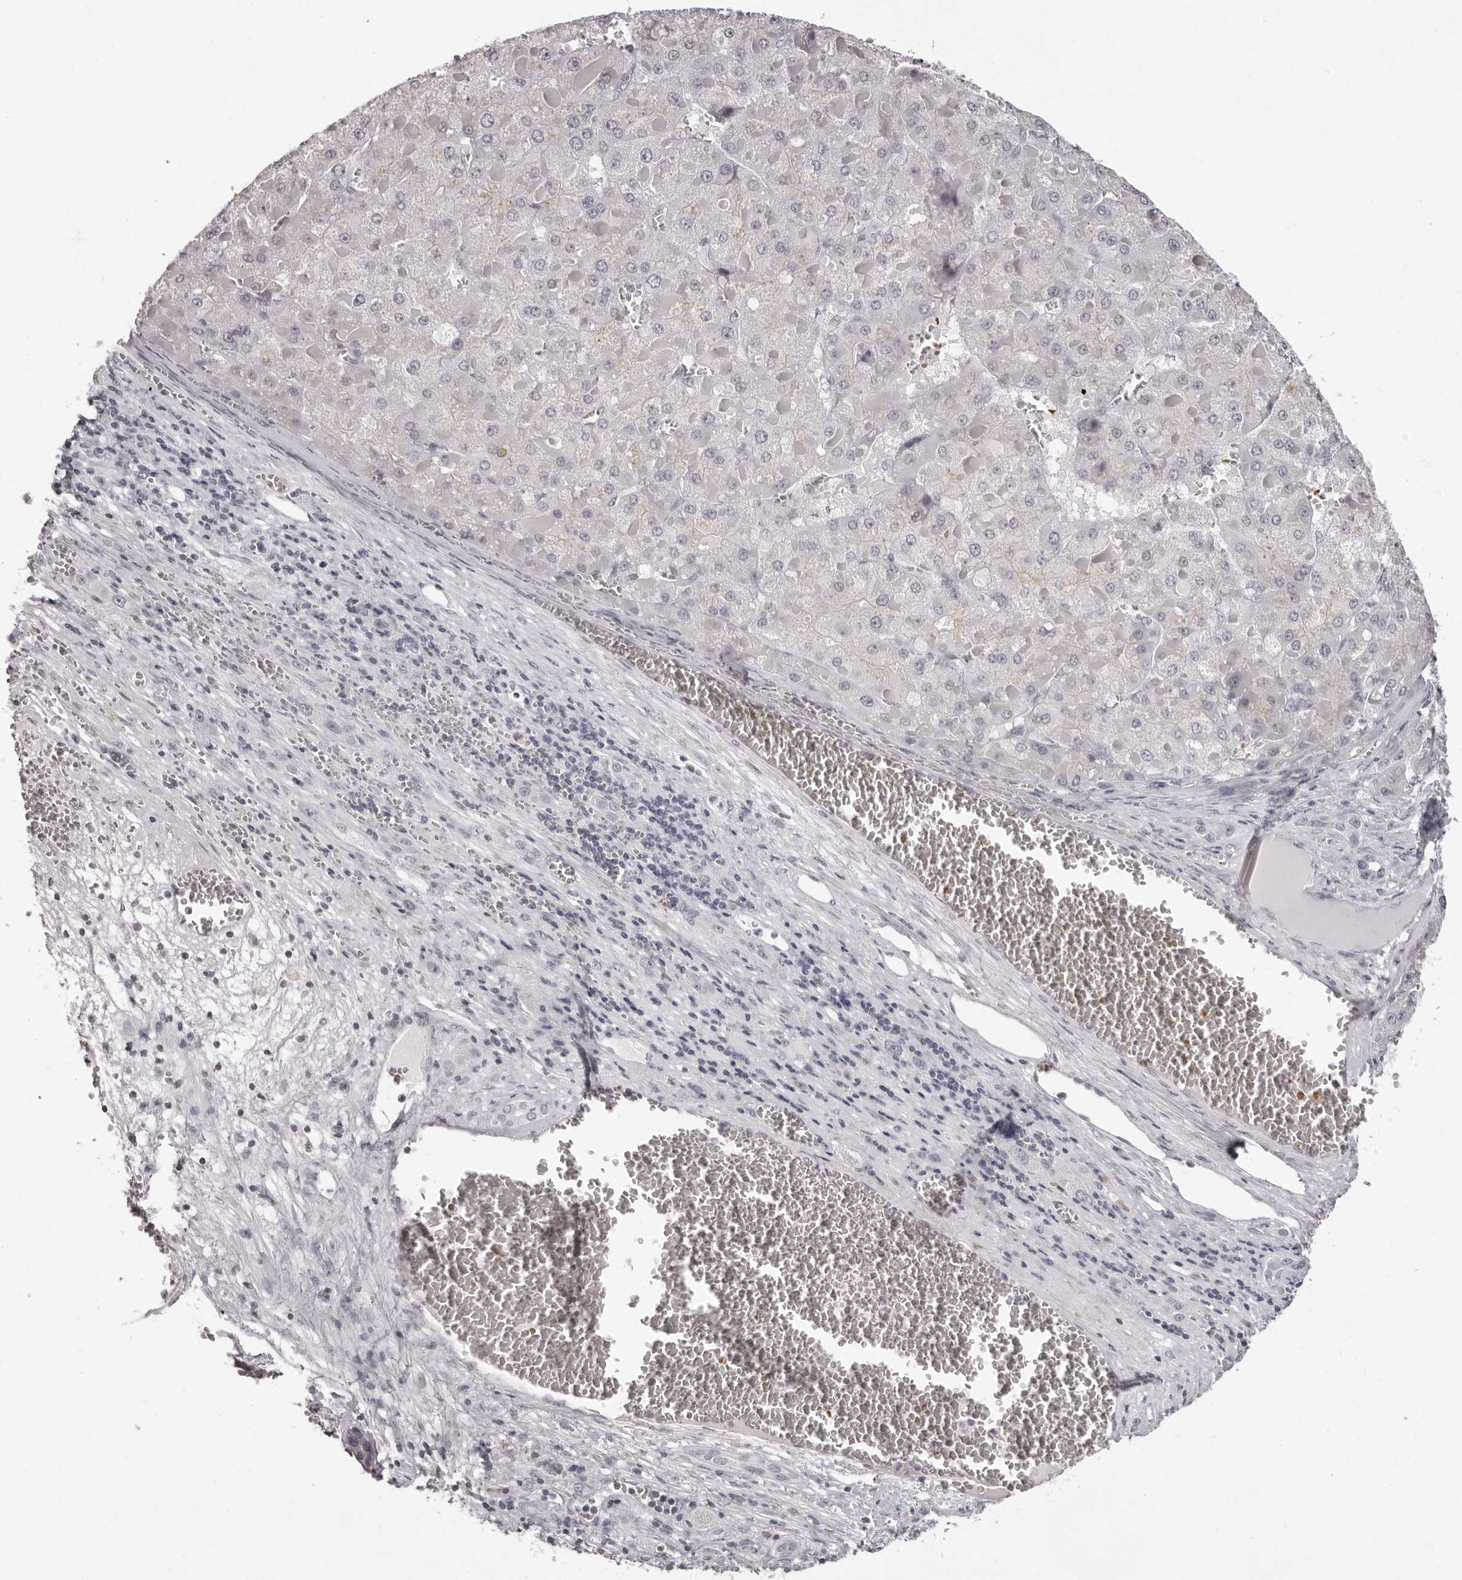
{"staining": {"intensity": "negative", "quantity": "none", "location": "none"}, "tissue": "liver cancer", "cell_type": "Tumor cells", "image_type": "cancer", "snomed": [{"axis": "morphology", "description": "Carcinoma, Hepatocellular, NOS"}, {"axis": "topography", "description": "Liver"}], "caption": "An image of liver cancer (hepatocellular carcinoma) stained for a protein exhibits no brown staining in tumor cells. The staining was performed using DAB (3,3'-diaminobenzidine) to visualize the protein expression in brown, while the nuclei were stained in blue with hematoxylin (Magnification: 20x).", "gene": "C8orf74", "patient": {"sex": "female", "age": 73}}